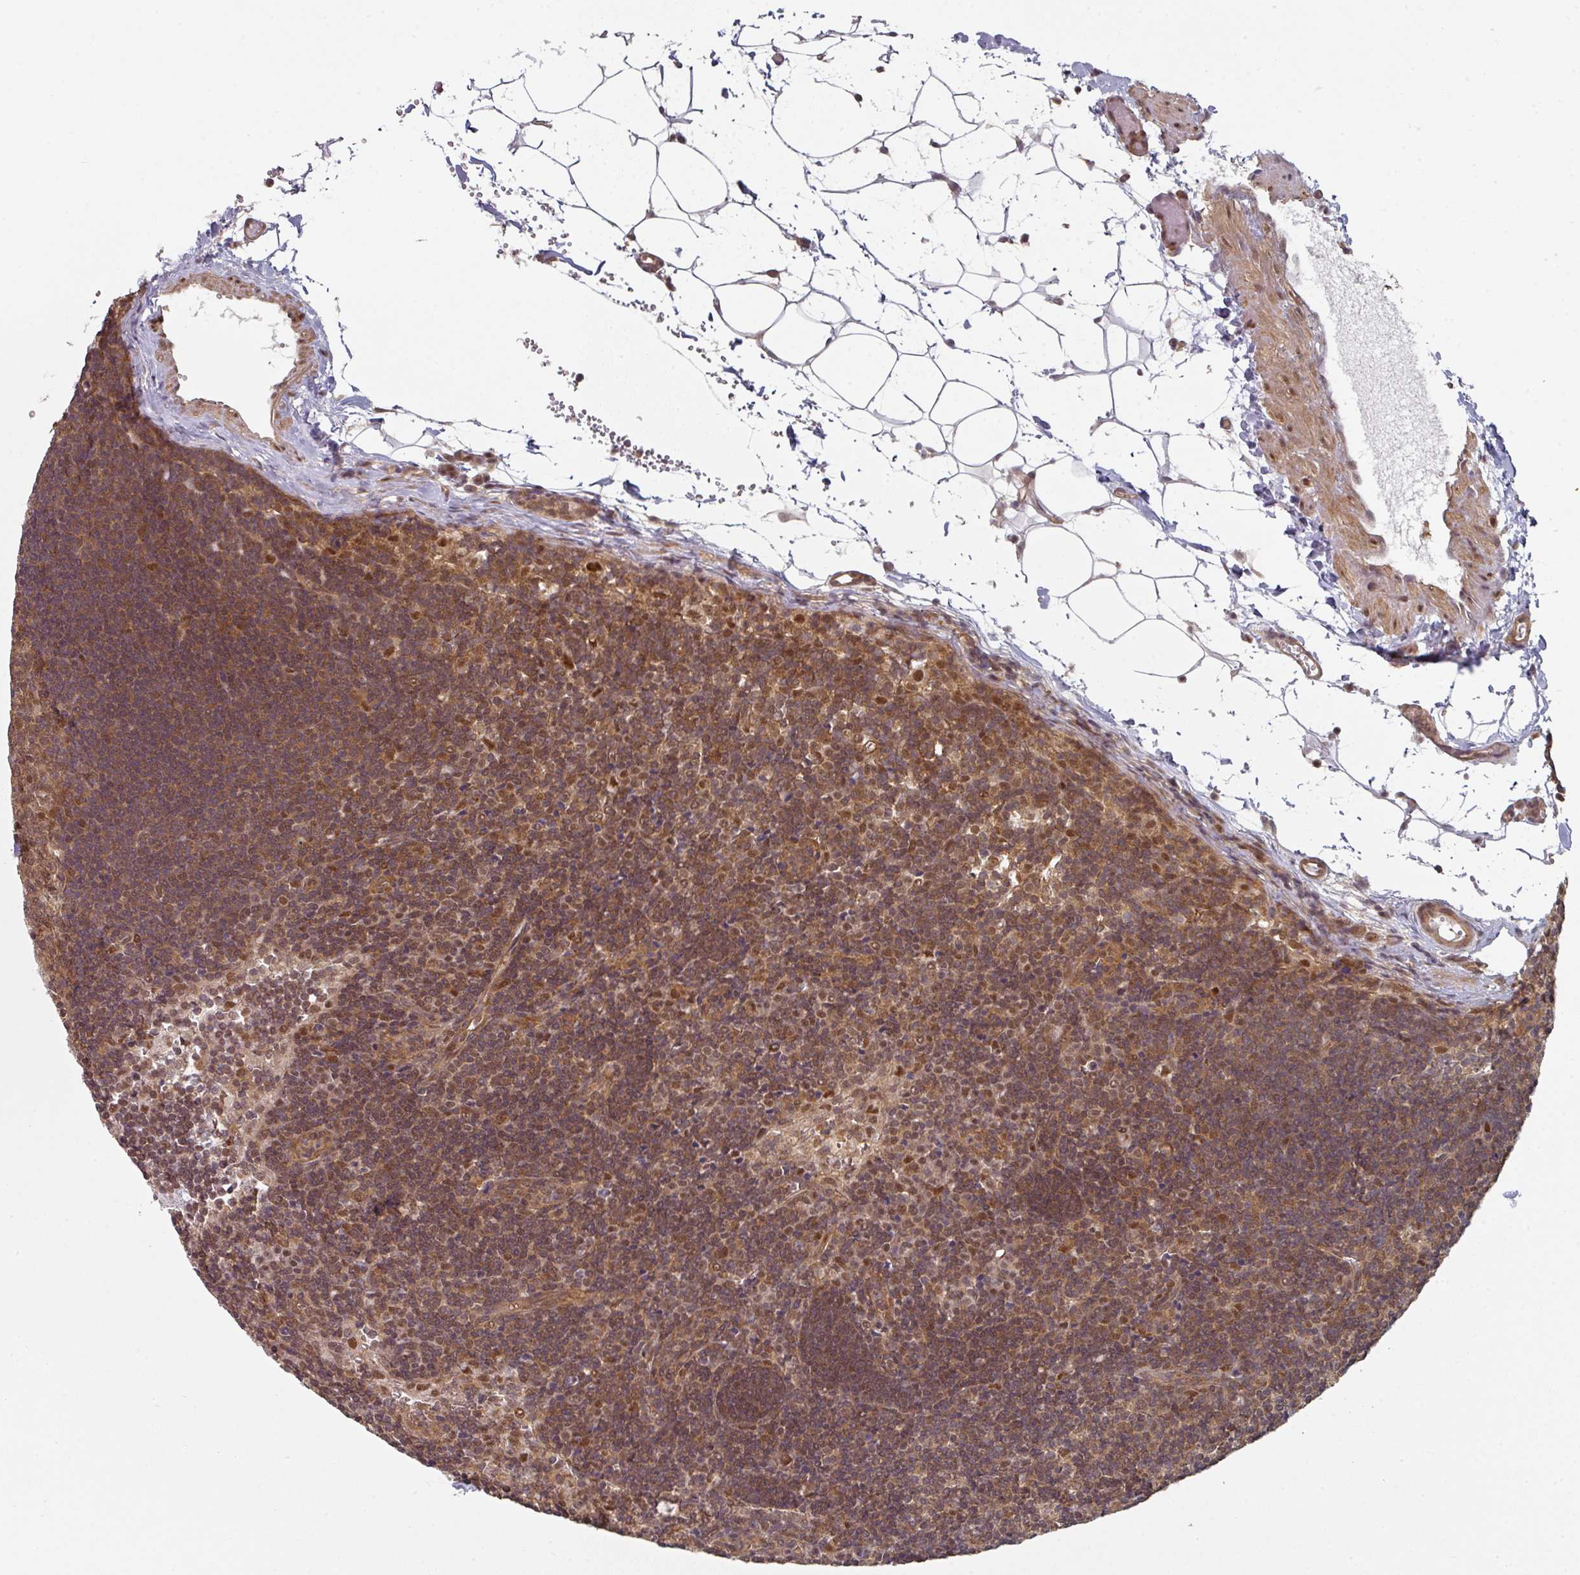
{"staining": {"intensity": "moderate", "quantity": ">75%", "location": "cytoplasmic/membranous,nuclear"}, "tissue": "lymph node", "cell_type": "Germinal center cells", "image_type": "normal", "snomed": [{"axis": "morphology", "description": "Normal tissue, NOS"}, {"axis": "topography", "description": "Lymph node"}], "caption": "Immunohistochemical staining of normal human lymph node reveals >75% levels of moderate cytoplasmic/membranous,nuclear protein expression in about >75% of germinal center cells. (DAB = brown stain, brightfield microscopy at high magnification).", "gene": "PSME3IP1", "patient": {"sex": "female", "age": 29}}